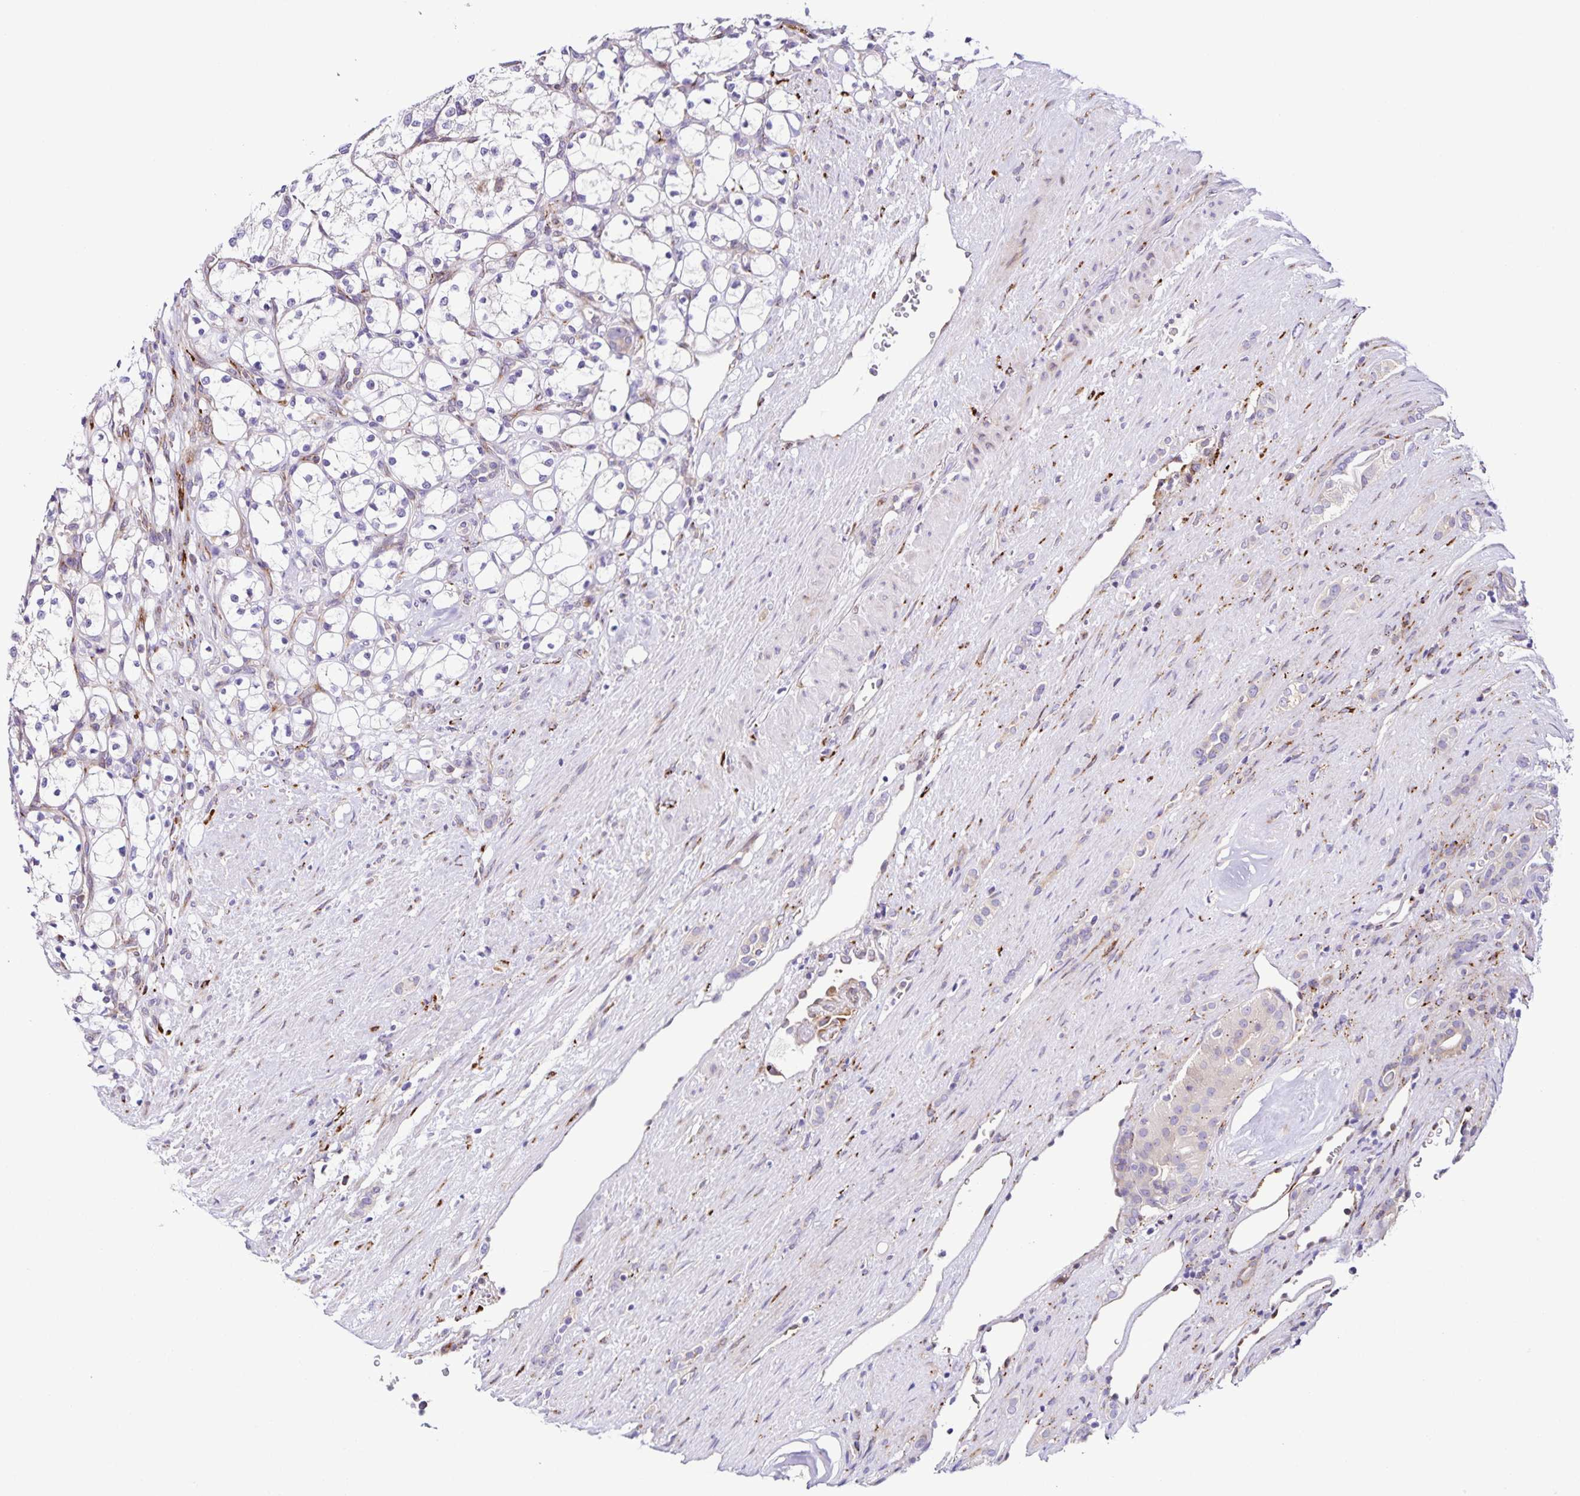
{"staining": {"intensity": "negative", "quantity": "none", "location": "none"}, "tissue": "renal cancer", "cell_type": "Tumor cells", "image_type": "cancer", "snomed": [{"axis": "morphology", "description": "Adenocarcinoma, NOS"}, {"axis": "topography", "description": "Kidney"}], "caption": "This is an immunohistochemistry histopathology image of human renal cancer (adenocarcinoma). There is no expression in tumor cells.", "gene": "OSBPL5", "patient": {"sex": "female", "age": 69}}